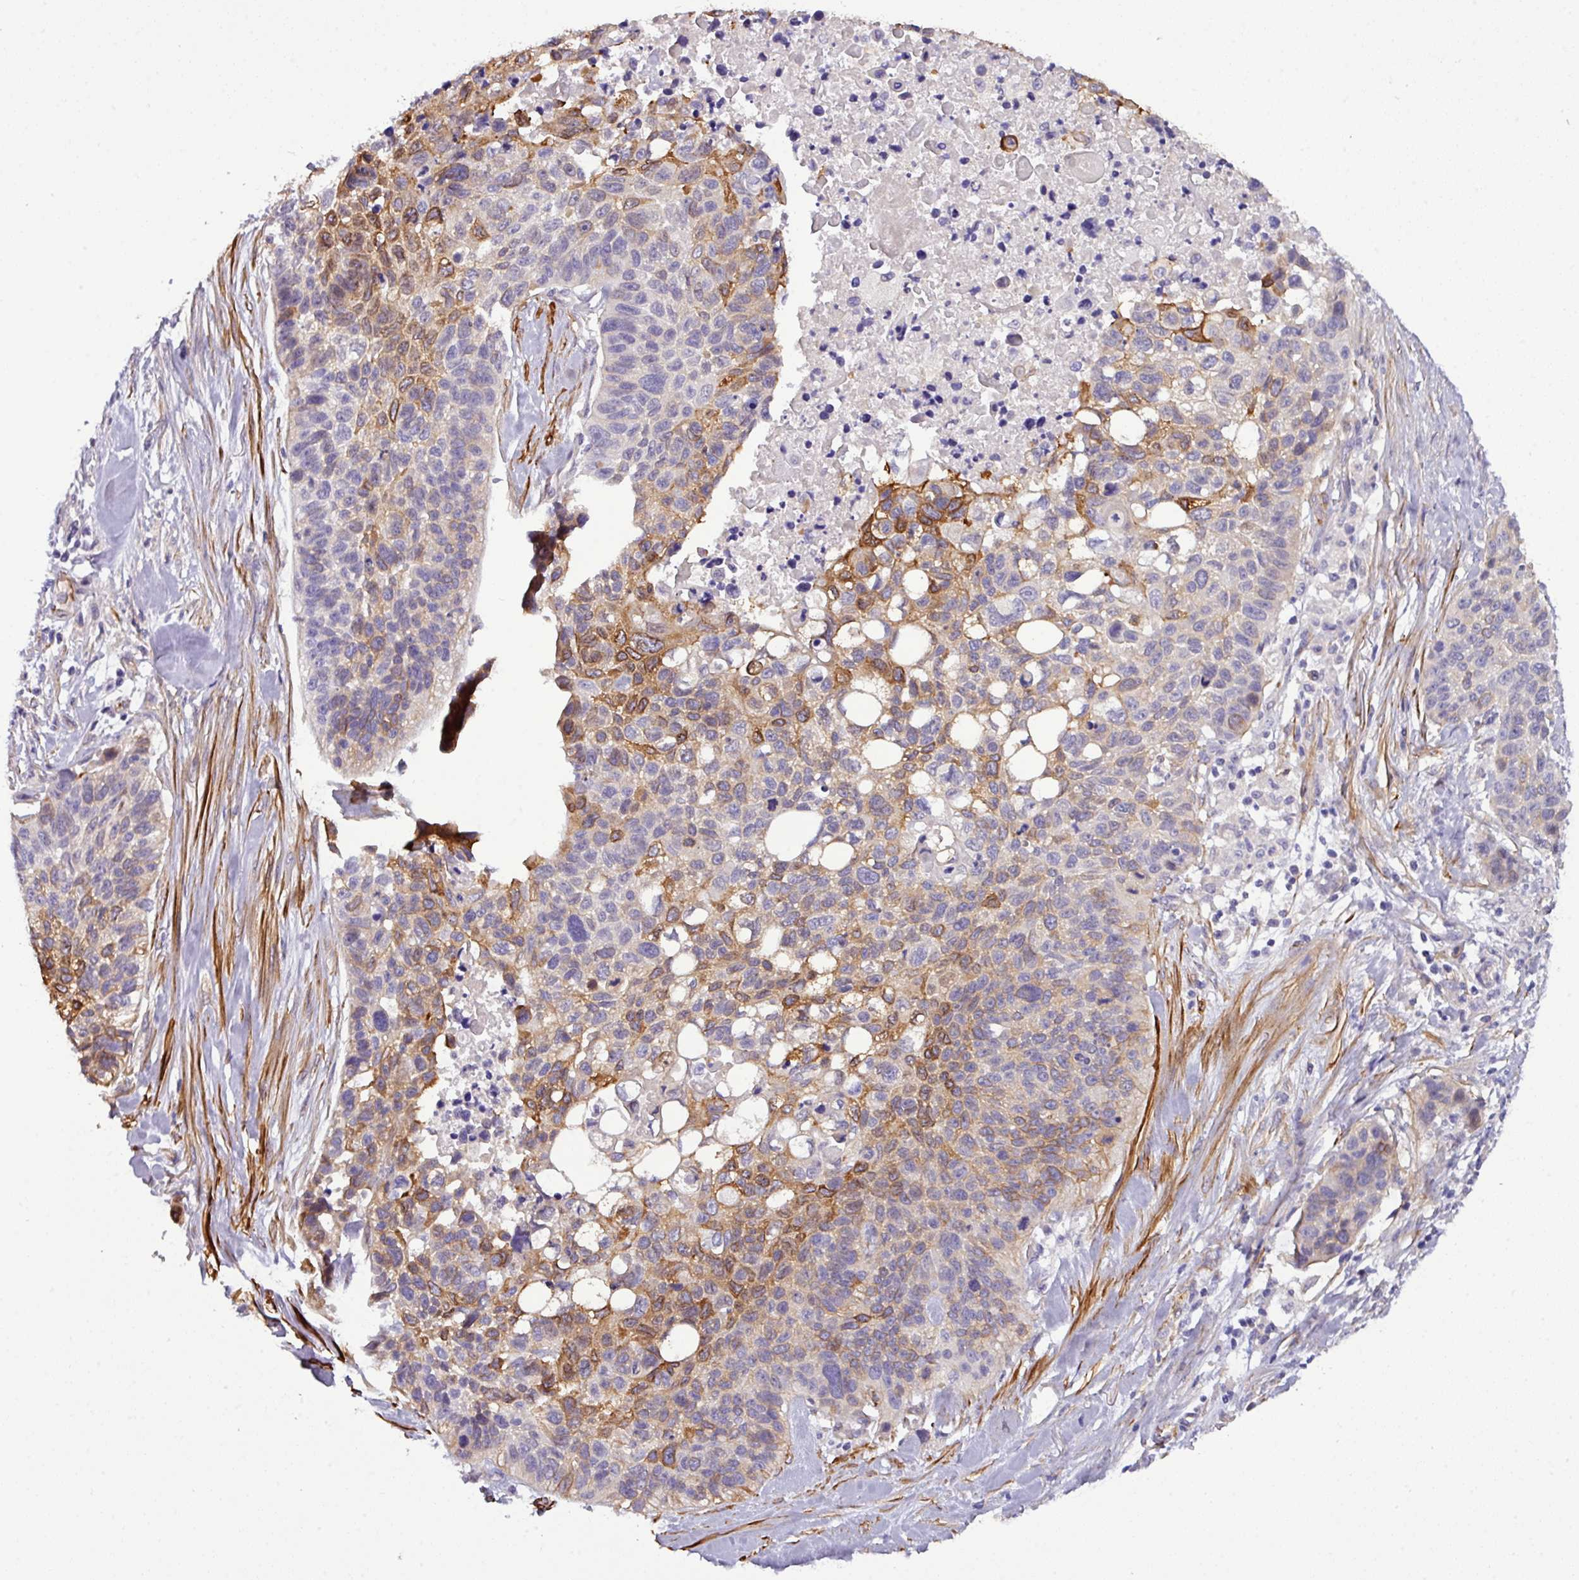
{"staining": {"intensity": "moderate", "quantity": "25%-75%", "location": "cytoplasmic/membranous"}, "tissue": "lung cancer", "cell_type": "Tumor cells", "image_type": "cancer", "snomed": [{"axis": "morphology", "description": "Squamous cell carcinoma, NOS"}, {"axis": "topography", "description": "Lung"}], "caption": "High-magnification brightfield microscopy of lung cancer (squamous cell carcinoma) stained with DAB (brown) and counterstained with hematoxylin (blue). tumor cells exhibit moderate cytoplasmic/membranous positivity is seen in approximately25%-75% of cells.", "gene": "PARD6A", "patient": {"sex": "male", "age": 62}}